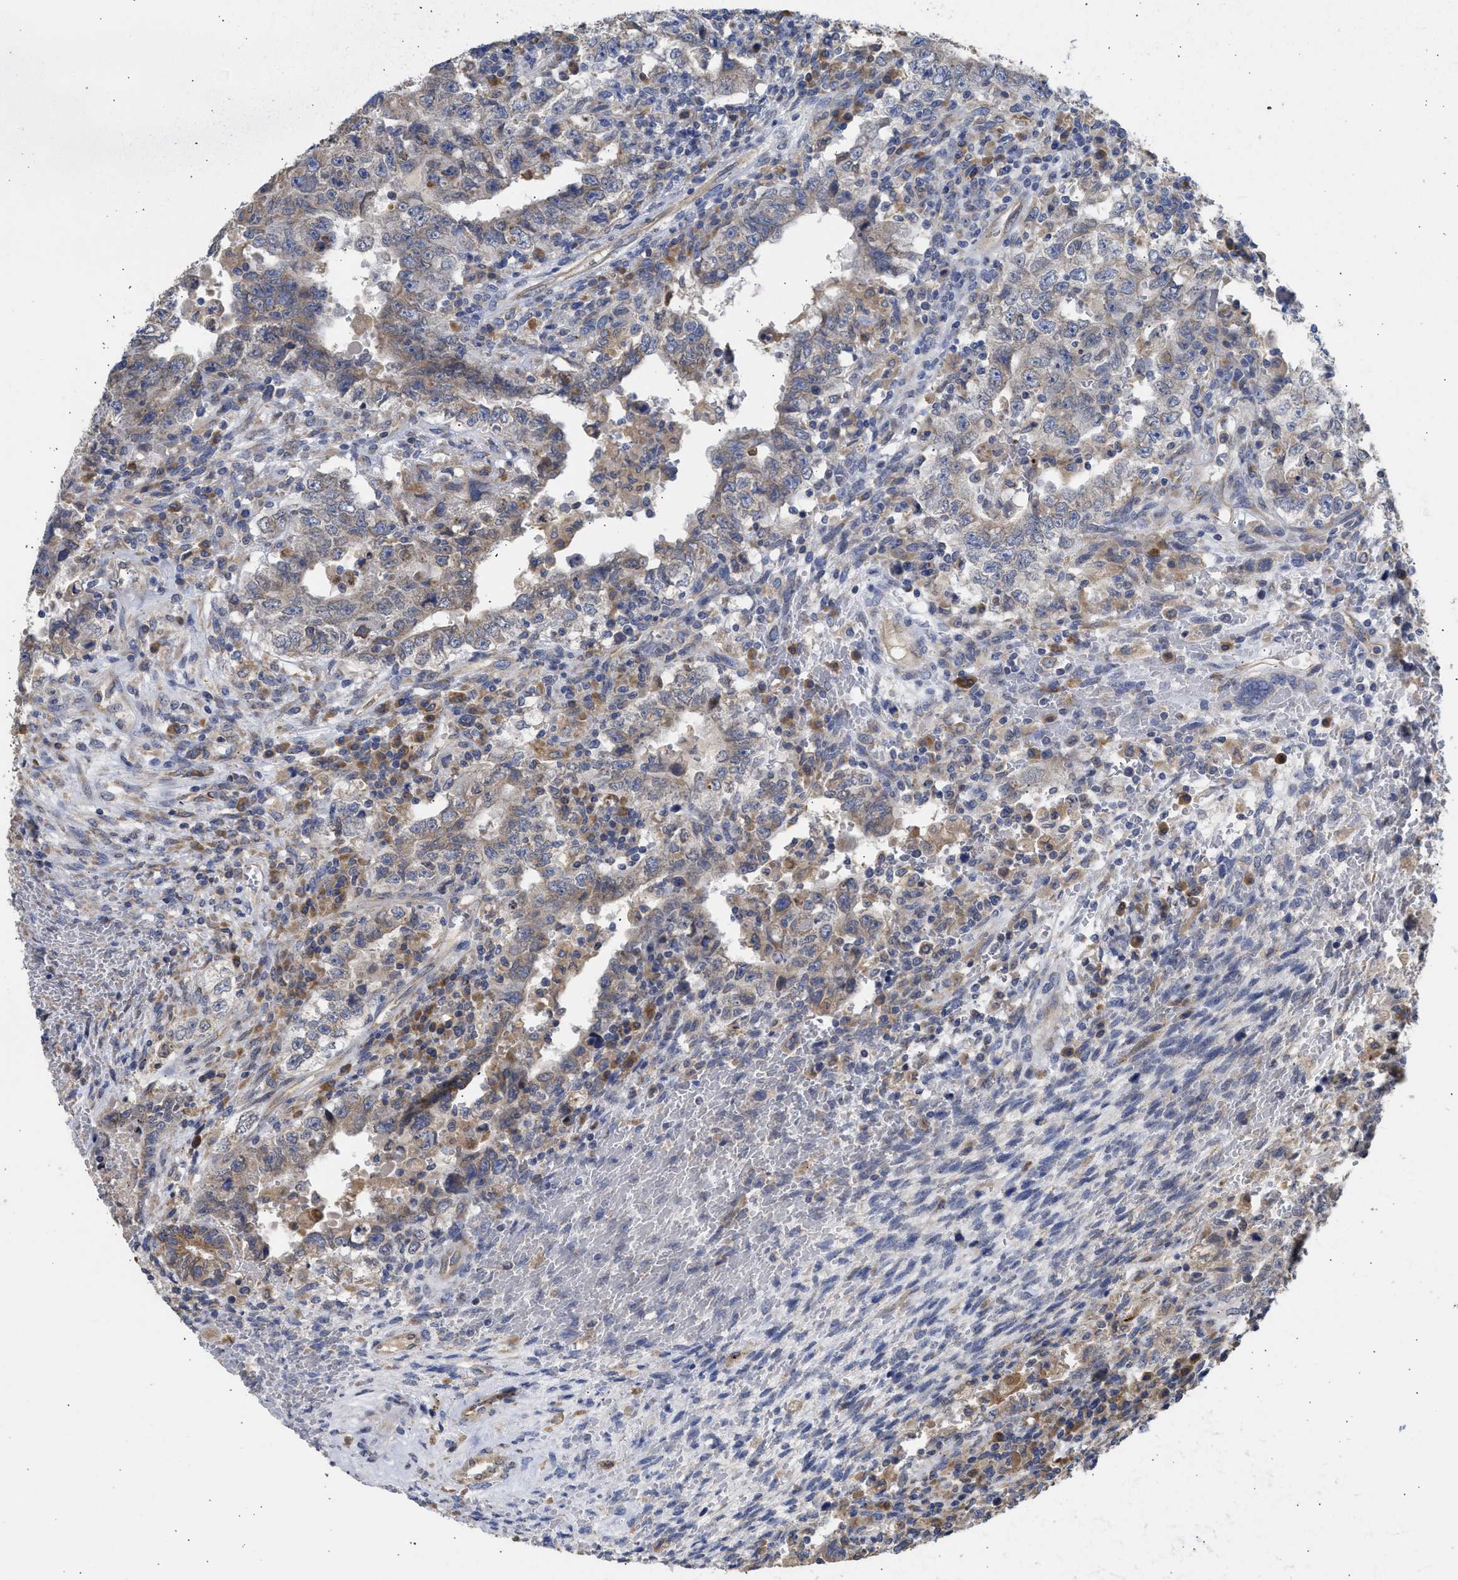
{"staining": {"intensity": "weak", "quantity": "<25%", "location": "cytoplasmic/membranous"}, "tissue": "testis cancer", "cell_type": "Tumor cells", "image_type": "cancer", "snomed": [{"axis": "morphology", "description": "Carcinoma, Embryonal, NOS"}, {"axis": "topography", "description": "Testis"}], "caption": "Immunohistochemical staining of human embryonal carcinoma (testis) reveals no significant positivity in tumor cells.", "gene": "TMED1", "patient": {"sex": "male", "age": 26}}